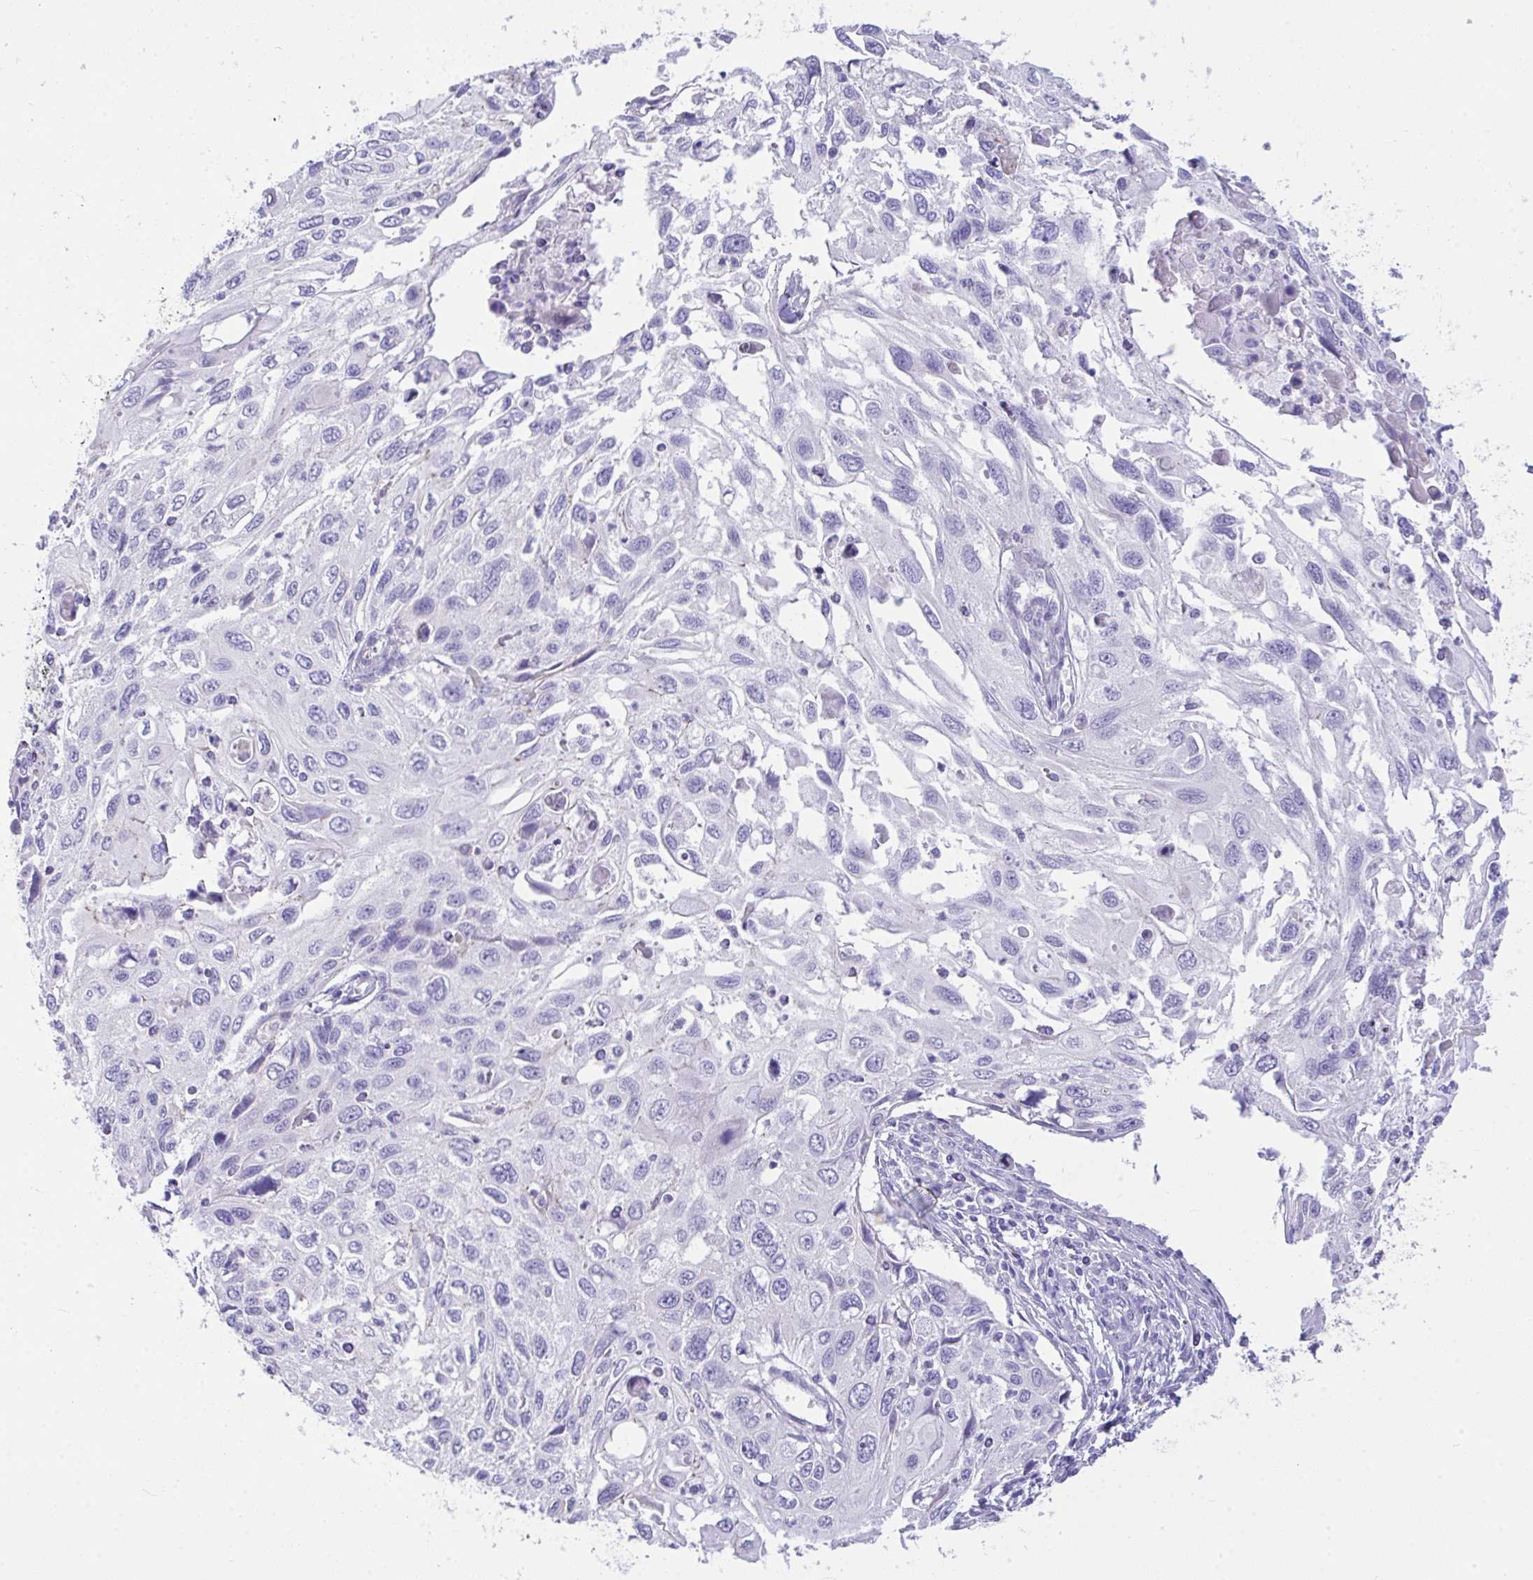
{"staining": {"intensity": "negative", "quantity": "none", "location": "none"}, "tissue": "cervical cancer", "cell_type": "Tumor cells", "image_type": "cancer", "snomed": [{"axis": "morphology", "description": "Squamous cell carcinoma, NOS"}, {"axis": "topography", "description": "Cervix"}], "caption": "A photomicrograph of human cervical cancer (squamous cell carcinoma) is negative for staining in tumor cells.", "gene": "GLB1L2", "patient": {"sex": "female", "age": 70}}